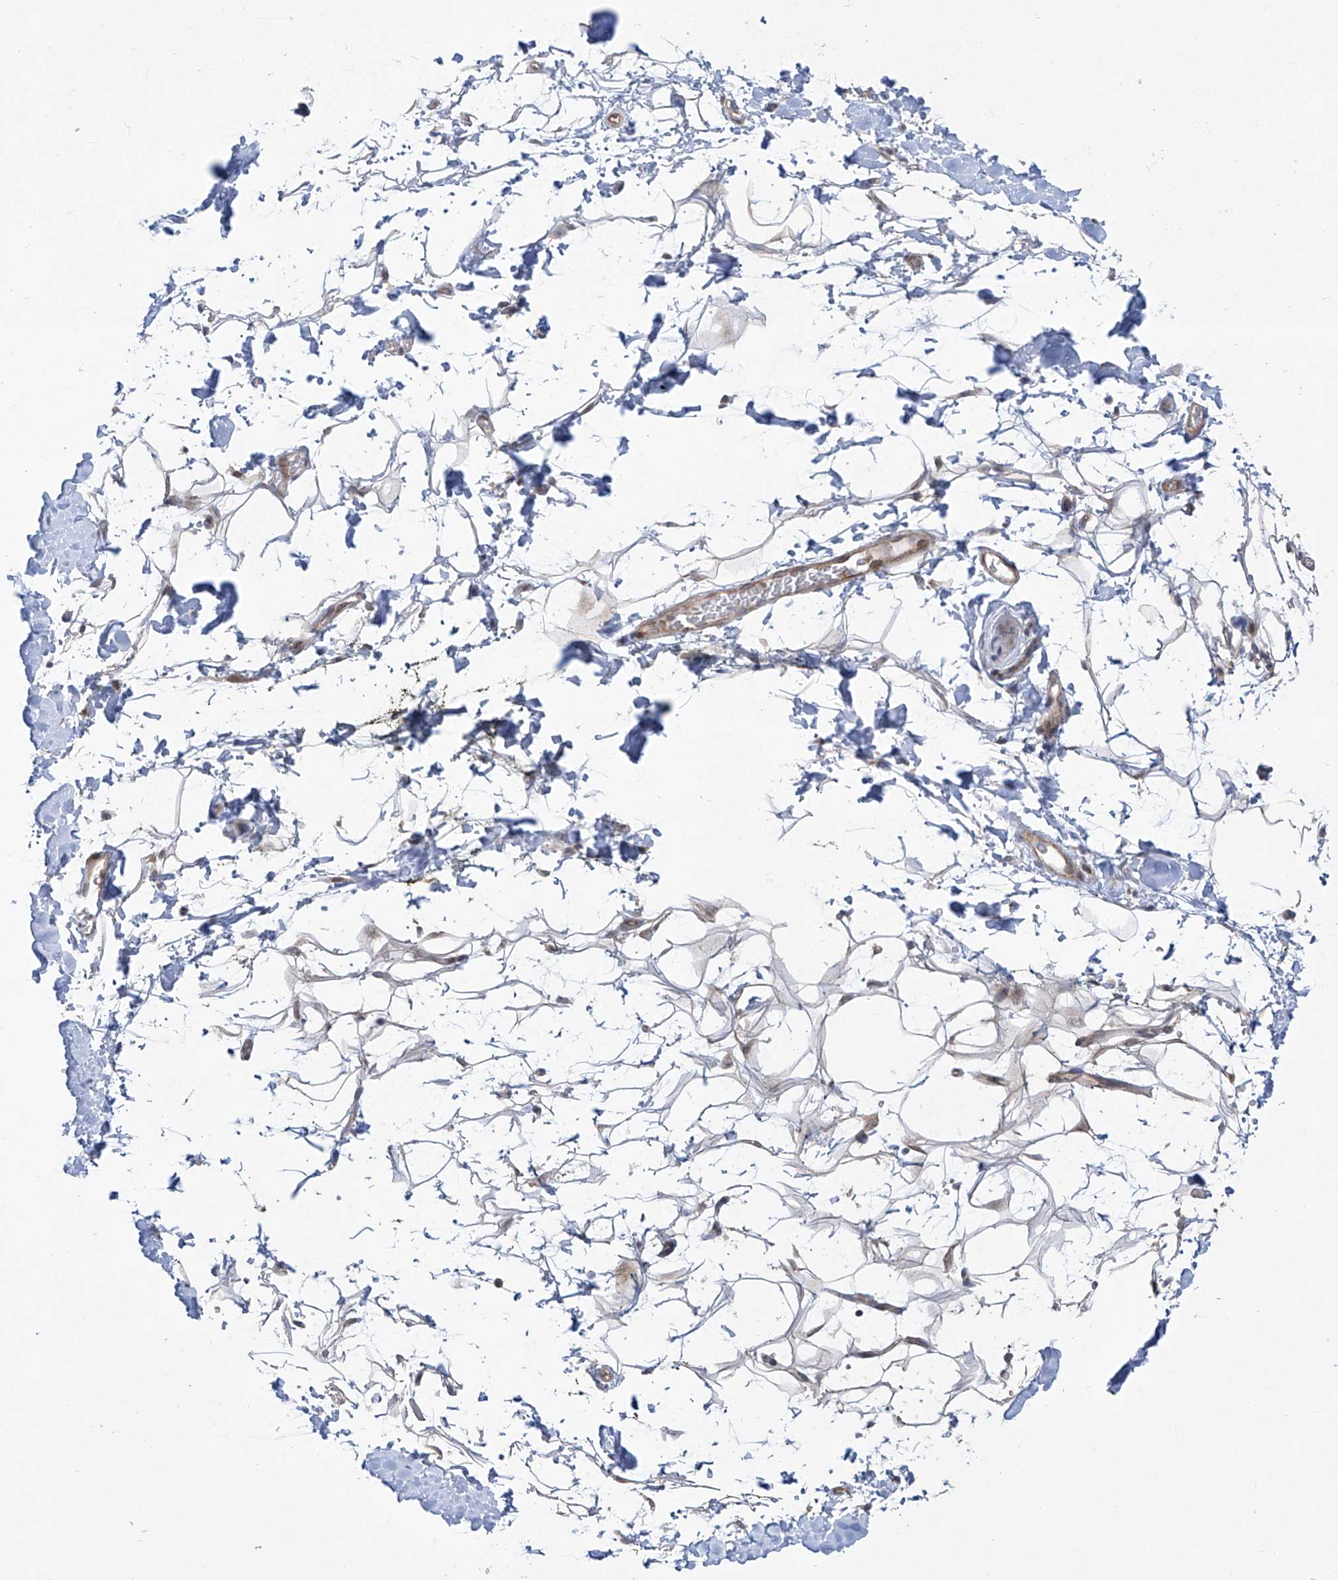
{"staining": {"intensity": "weak", "quantity": "<25%", "location": "cytoplasmic/membranous"}, "tissue": "adipose tissue", "cell_type": "Adipocytes", "image_type": "normal", "snomed": [{"axis": "morphology", "description": "Normal tissue, NOS"}, {"axis": "morphology", "description": "Adenocarcinoma, NOS"}, {"axis": "topography", "description": "Pancreas"}, {"axis": "topography", "description": "Peripheral nerve tissue"}], "caption": "Image shows no protein expression in adipocytes of normal adipose tissue. (Brightfield microscopy of DAB (3,3'-diaminobenzidine) immunohistochemistry at high magnification).", "gene": "KLC4", "patient": {"sex": "male", "age": 59}}